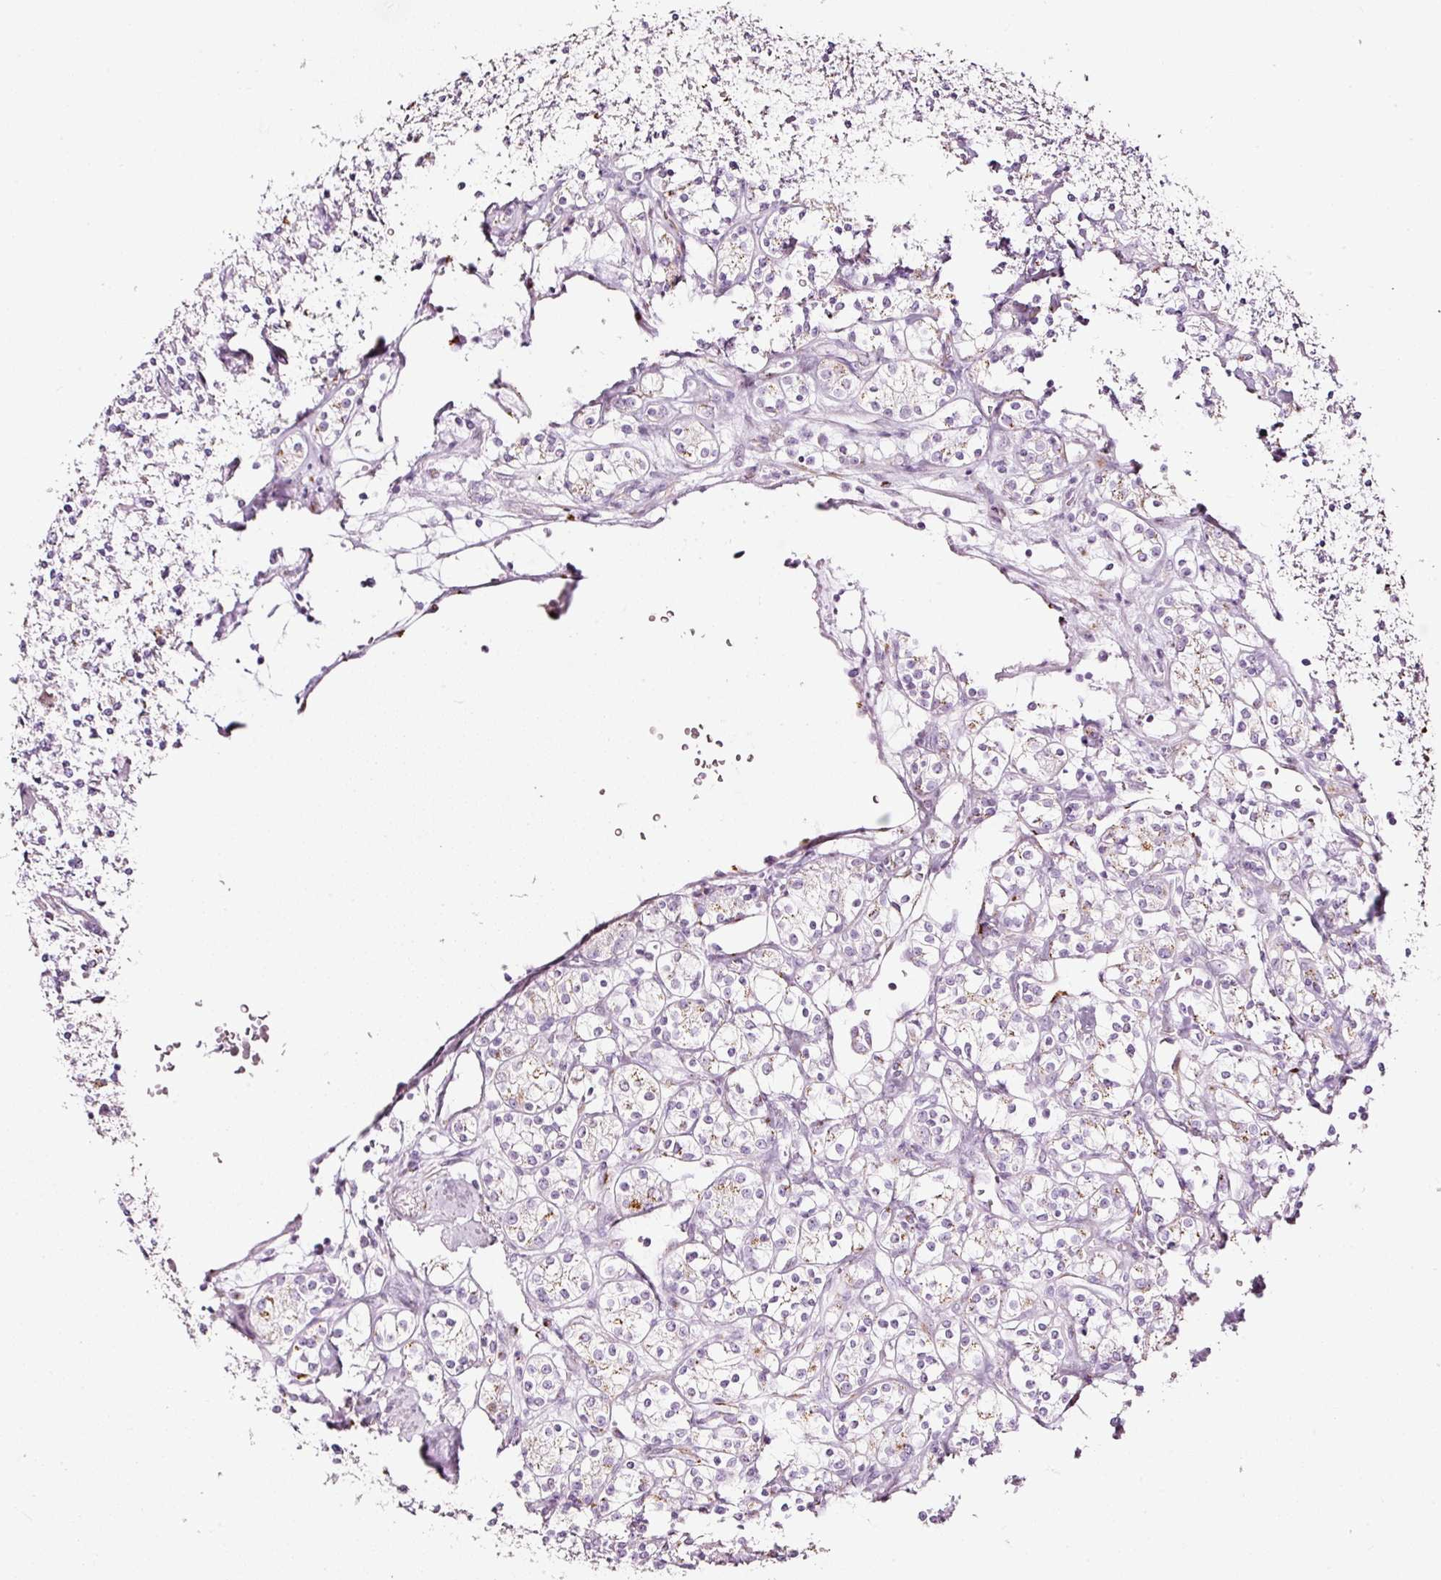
{"staining": {"intensity": "moderate", "quantity": "<25%", "location": "cytoplasmic/membranous"}, "tissue": "renal cancer", "cell_type": "Tumor cells", "image_type": "cancer", "snomed": [{"axis": "morphology", "description": "Adenocarcinoma, NOS"}, {"axis": "topography", "description": "Kidney"}], "caption": "Renal adenocarcinoma was stained to show a protein in brown. There is low levels of moderate cytoplasmic/membranous staining in approximately <25% of tumor cells. Nuclei are stained in blue.", "gene": "SDF4", "patient": {"sex": "male", "age": 77}}